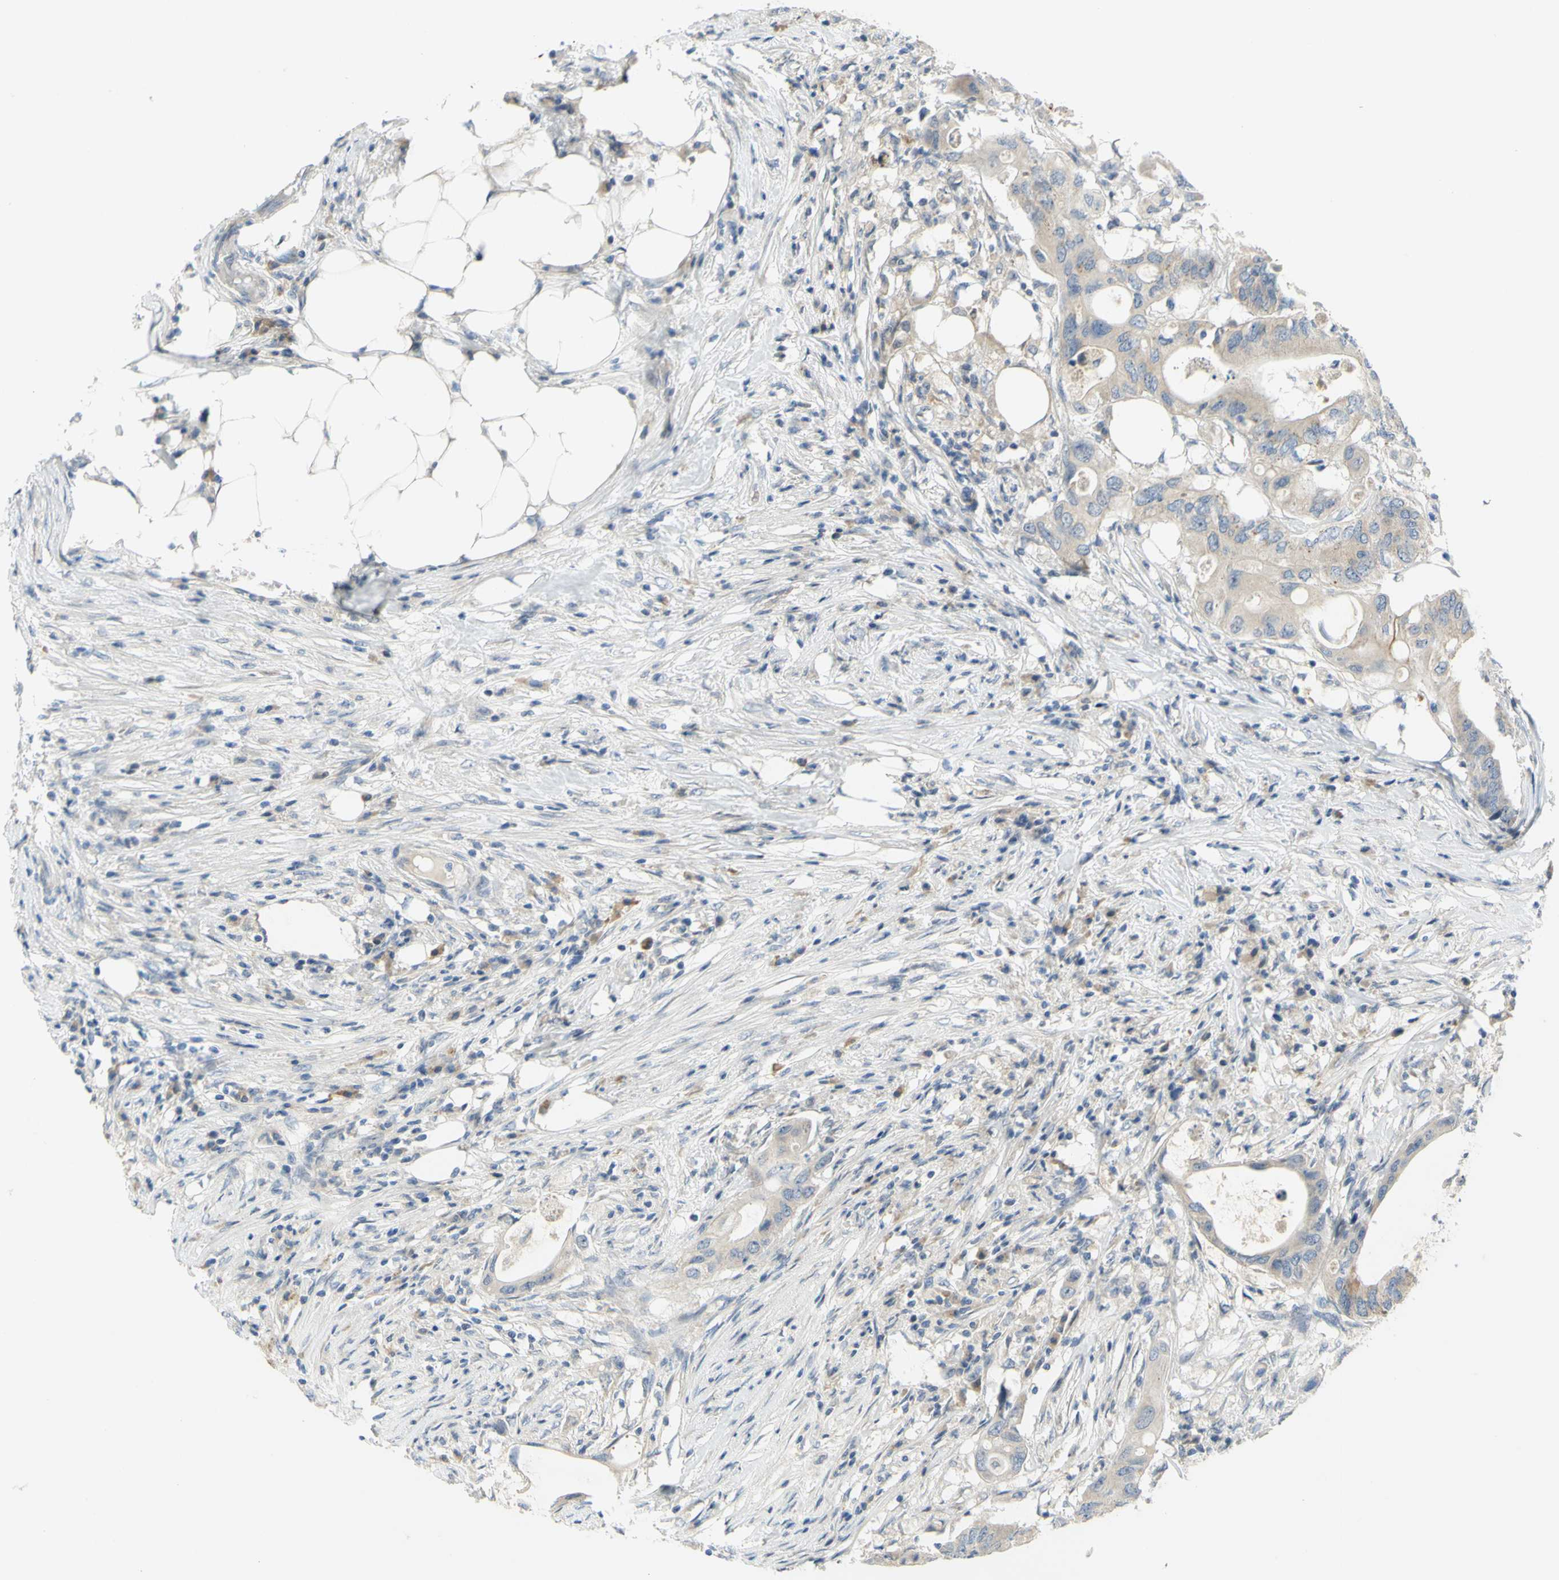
{"staining": {"intensity": "weak", "quantity": ">75%", "location": "cytoplasmic/membranous"}, "tissue": "colorectal cancer", "cell_type": "Tumor cells", "image_type": "cancer", "snomed": [{"axis": "morphology", "description": "Adenocarcinoma, NOS"}, {"axis": "topography", "description": "Colon"}], "caption": "Protein staining by immunohistochemistry (IHC) displays weak cytoplasmic/membranous positivity in about >75% of tumor cells in adenocarcinoma (colorectal). (DAB IHC with brightfield microscopy, high magnification).", "gene": "CCNB2", "patient": {"sex": "male", "age": 71}}